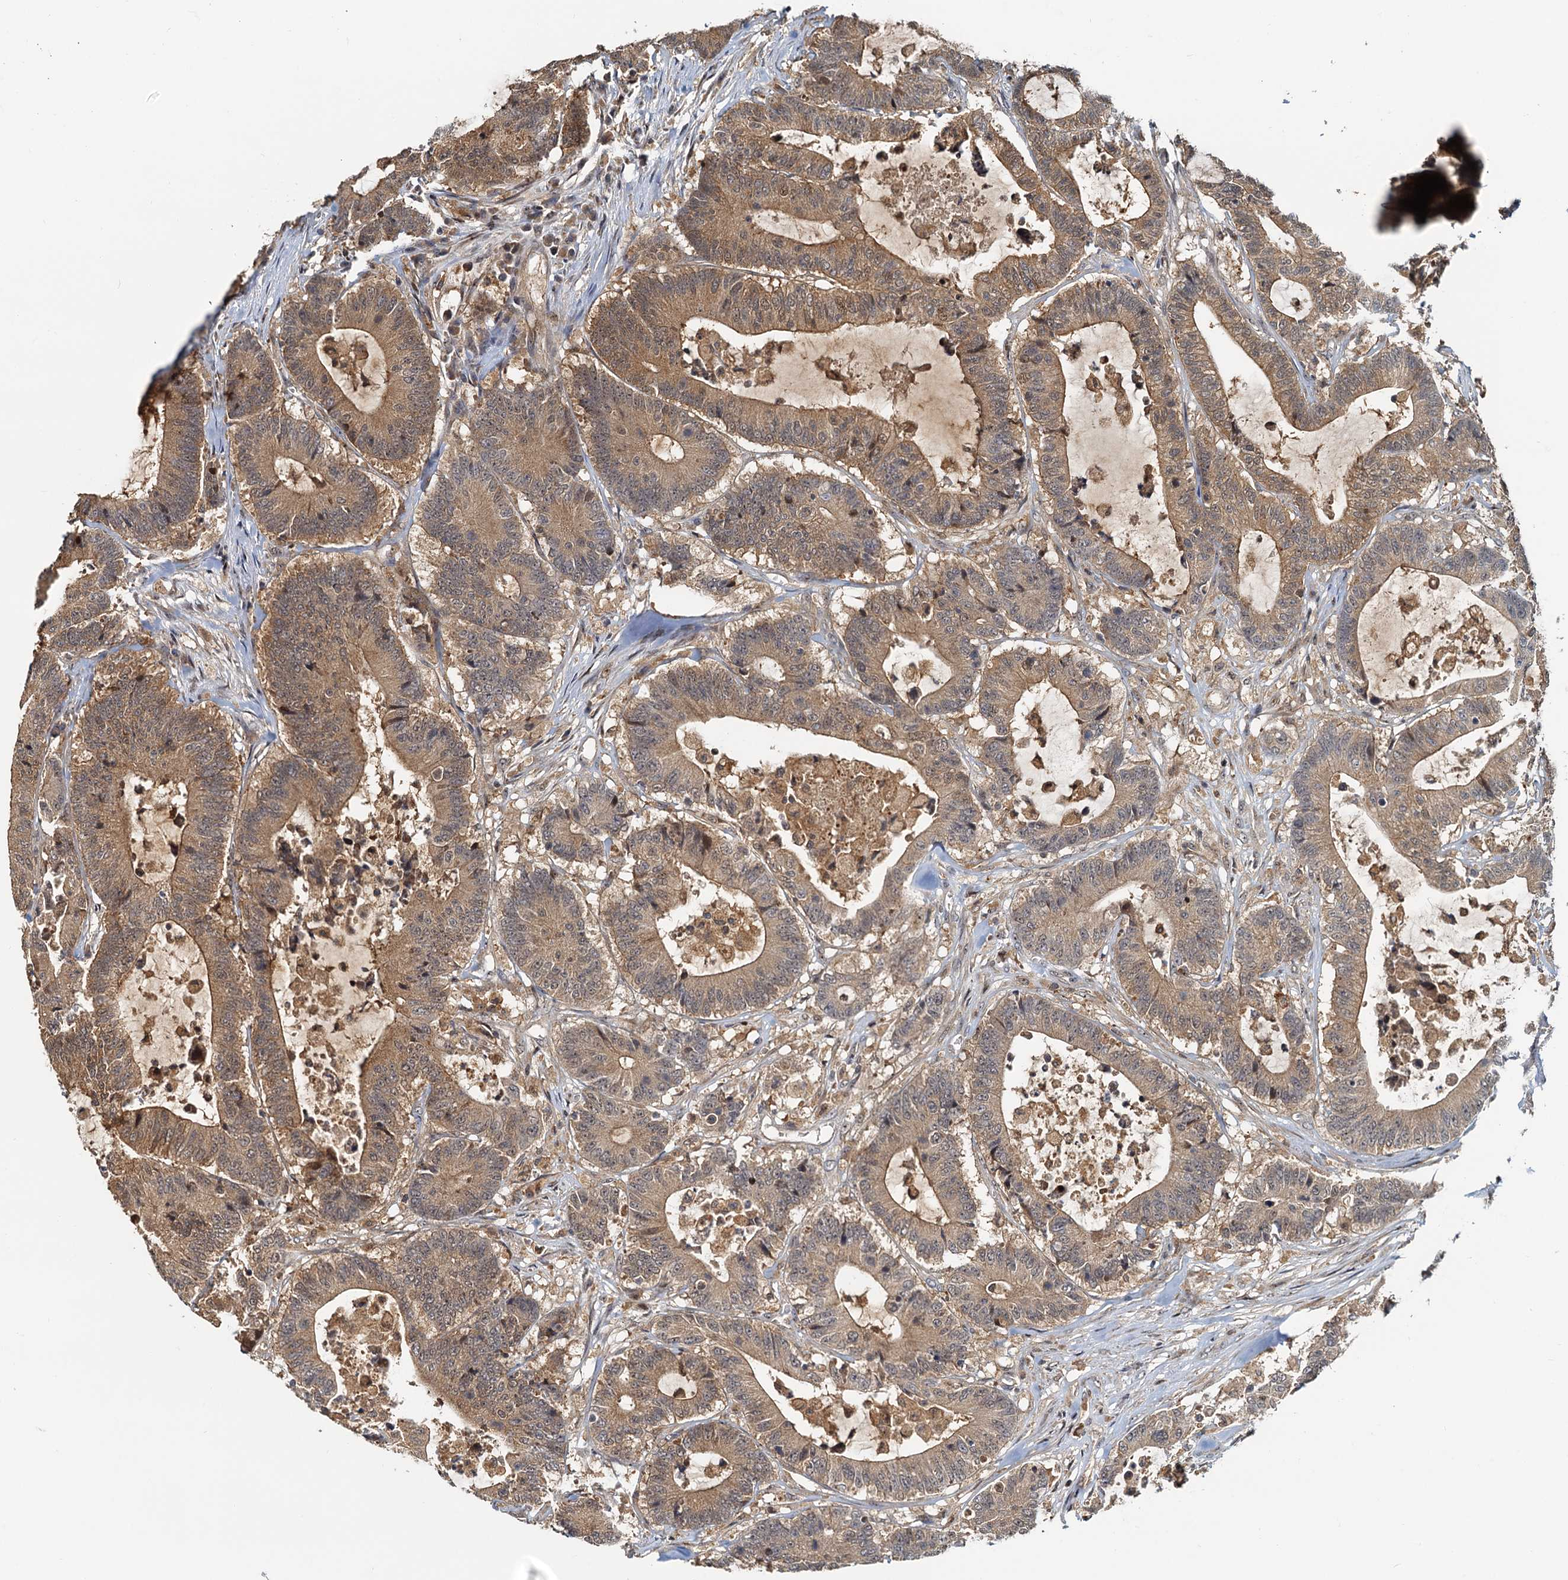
{"staining": {"intensity": "moderate", "quantity": ">75%", "location": "cytoplasmic/membranous"}, "tissue": "colorectal cancer", "cell_type": "Tumor cells", "image_type": "cancer", "snomed": [{"axis": "morphology", "description": "Adenocarcinoma, NOS"}, {"axis": "topography", "description": "Colon"}], "caption": "Protein staining reveals moderate cytoplasmic/membranous staining in approximately >75% of tumor cells in colorectal adenocarcinoma. Immunohistochemistry (ihc) stains the protein in brown and the nuclei are stained blue.", "gene": "TOLLIP", "patient": {"sex": "female", "age": 84}}